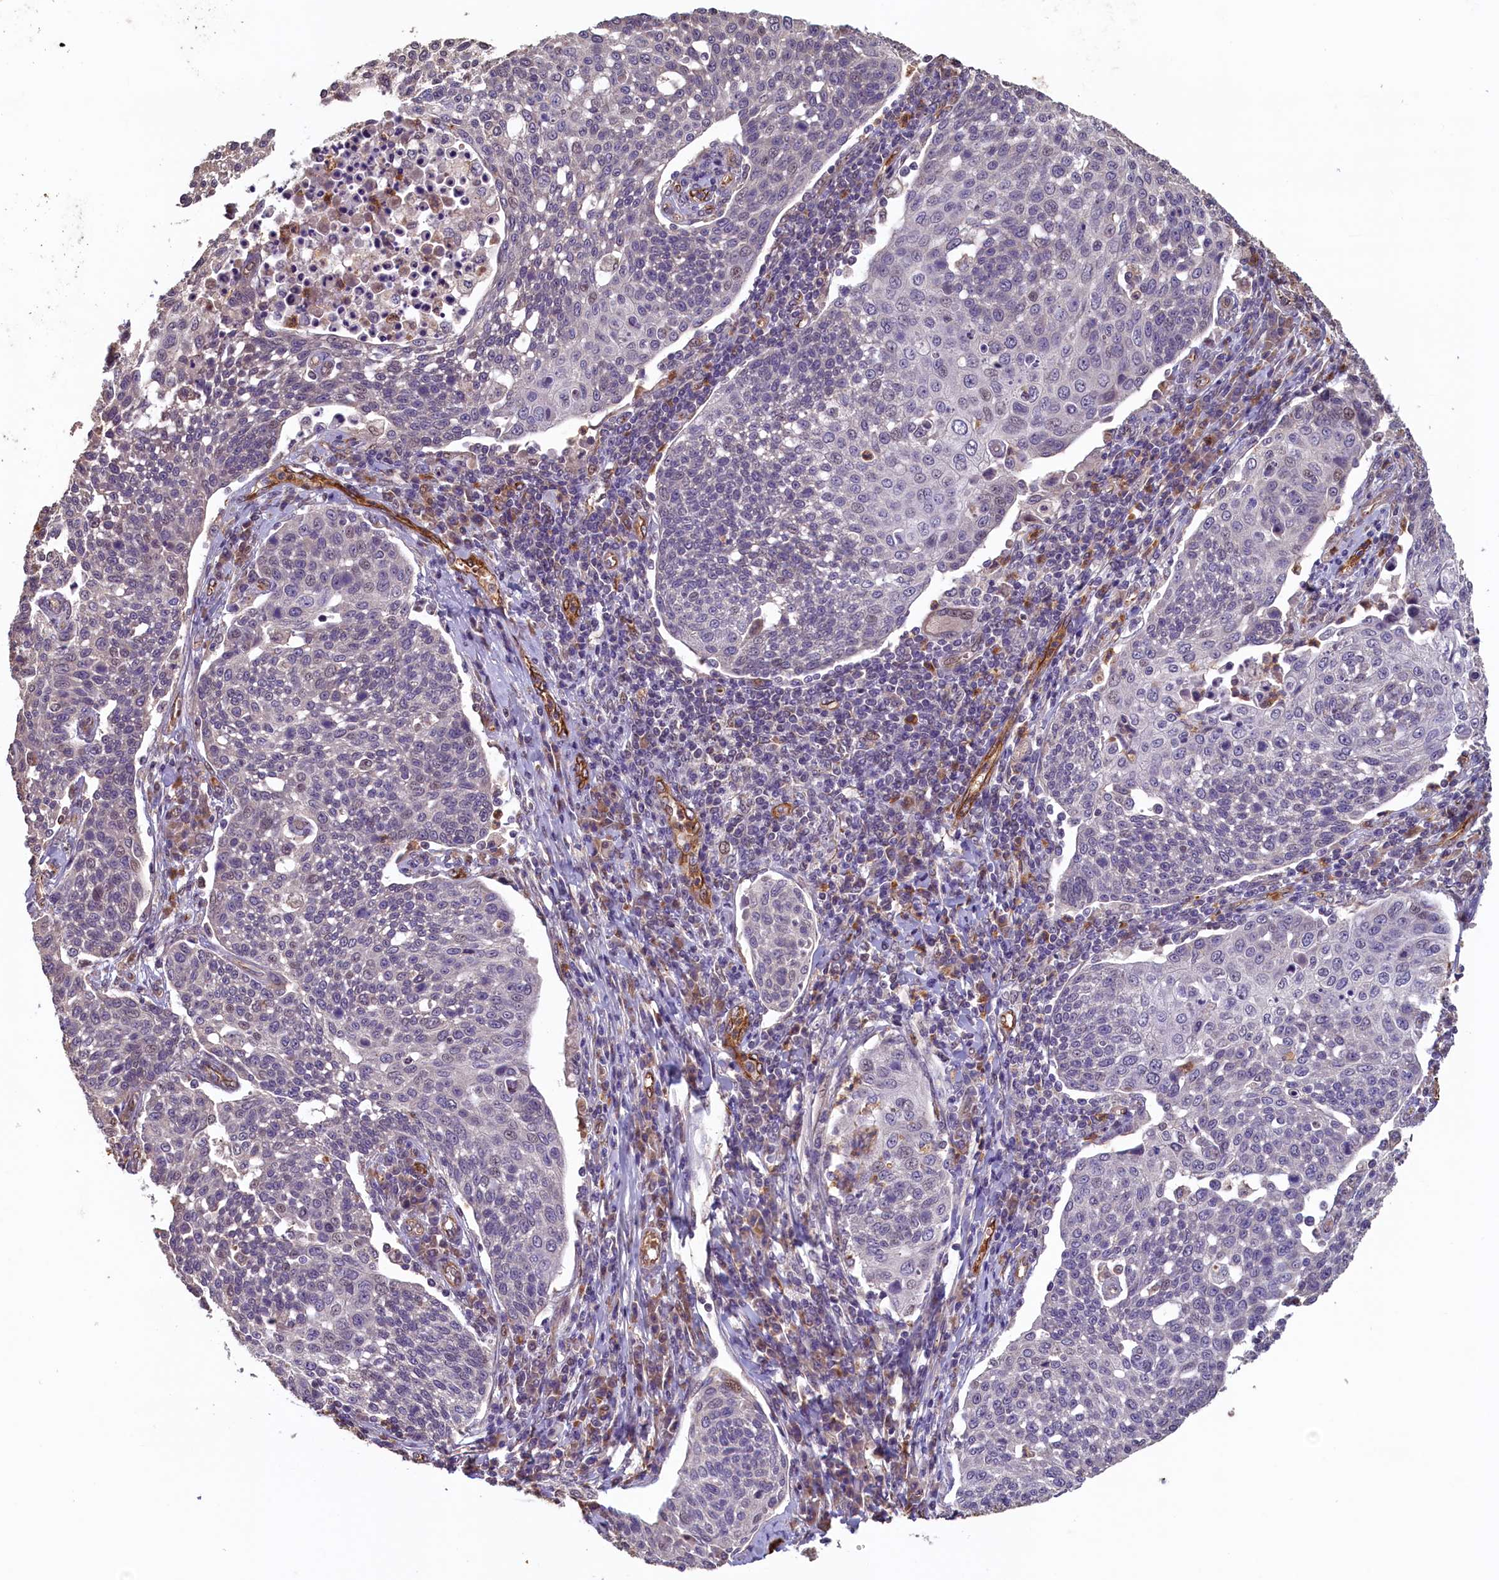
{"staining": {"intensity": "negative", "quantity": "none", "location": "none"}, "tissue": "cervical cancer", "cell_type": "Tumor cells", "image_type": "cancer", "snomed": [{"axis": "morphology", "description": "Squamous cell carcinoma, NOS"}, {"axis": "topography", "description": "Cervix"}], "caption": "This is an immunohistochemistry (IHC) histopathology image of squamous cell carcinoma (cervical). There is no expression in tumor cells.", "gene": "ACSBG1", "patient": {"sex": "female", "age": 34}}